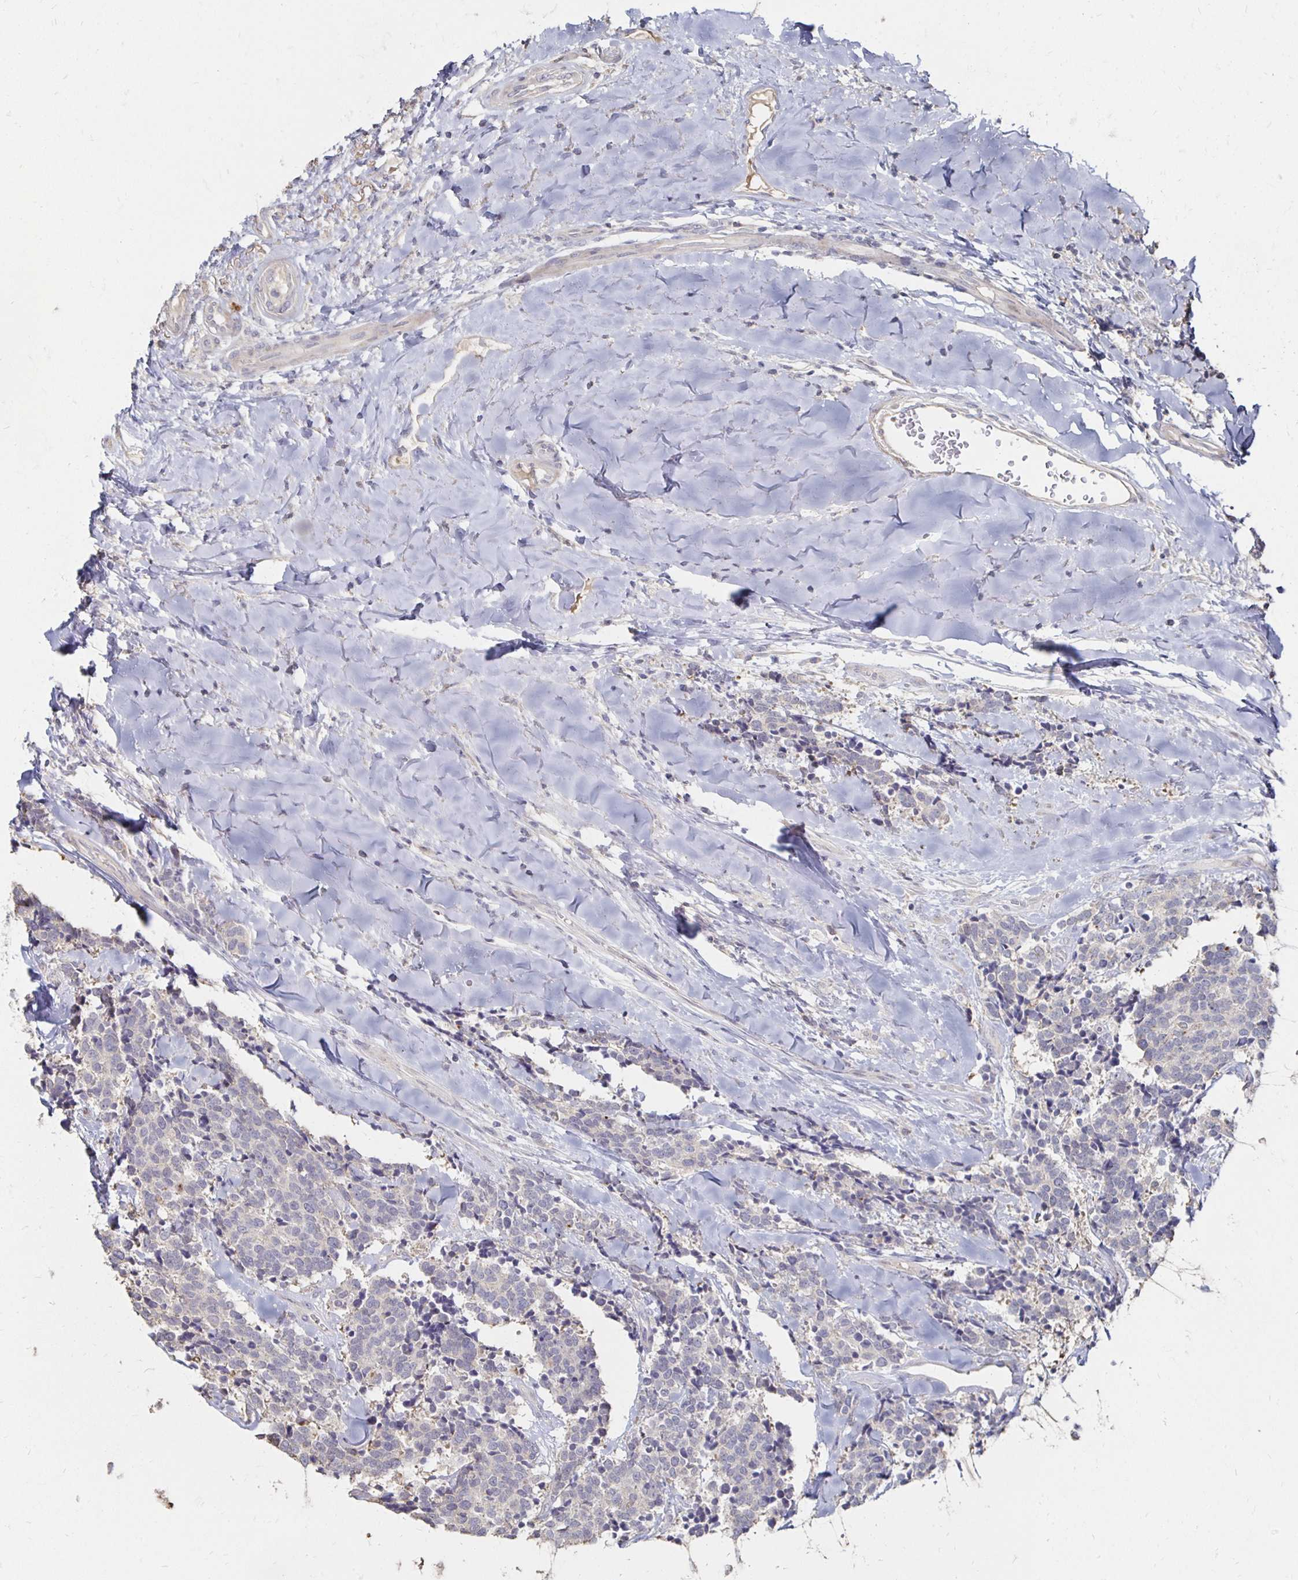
{"staining": {"intensity": "moderate", "quantity": "25%-75%", "location": "cytoplasmic/membranous"}, "tissue": "carcinoid", "cell_type": "Tumor cells", "image_type": "cancer", "snomed": [{"axis": "morphology", "description": "Carcinoid, malignant, NOS"}, {"axis": "topography", "description": "Skin"}], "caption": "This image demonstrates immunohistochemistry staining of carcinoid (malignant), with medium moderate cytoplasmic/membranous positivity in about 25%-75% of tumor cells.", "gene": "ZNF727", "patient": {"sex": "female", "age": 79}}